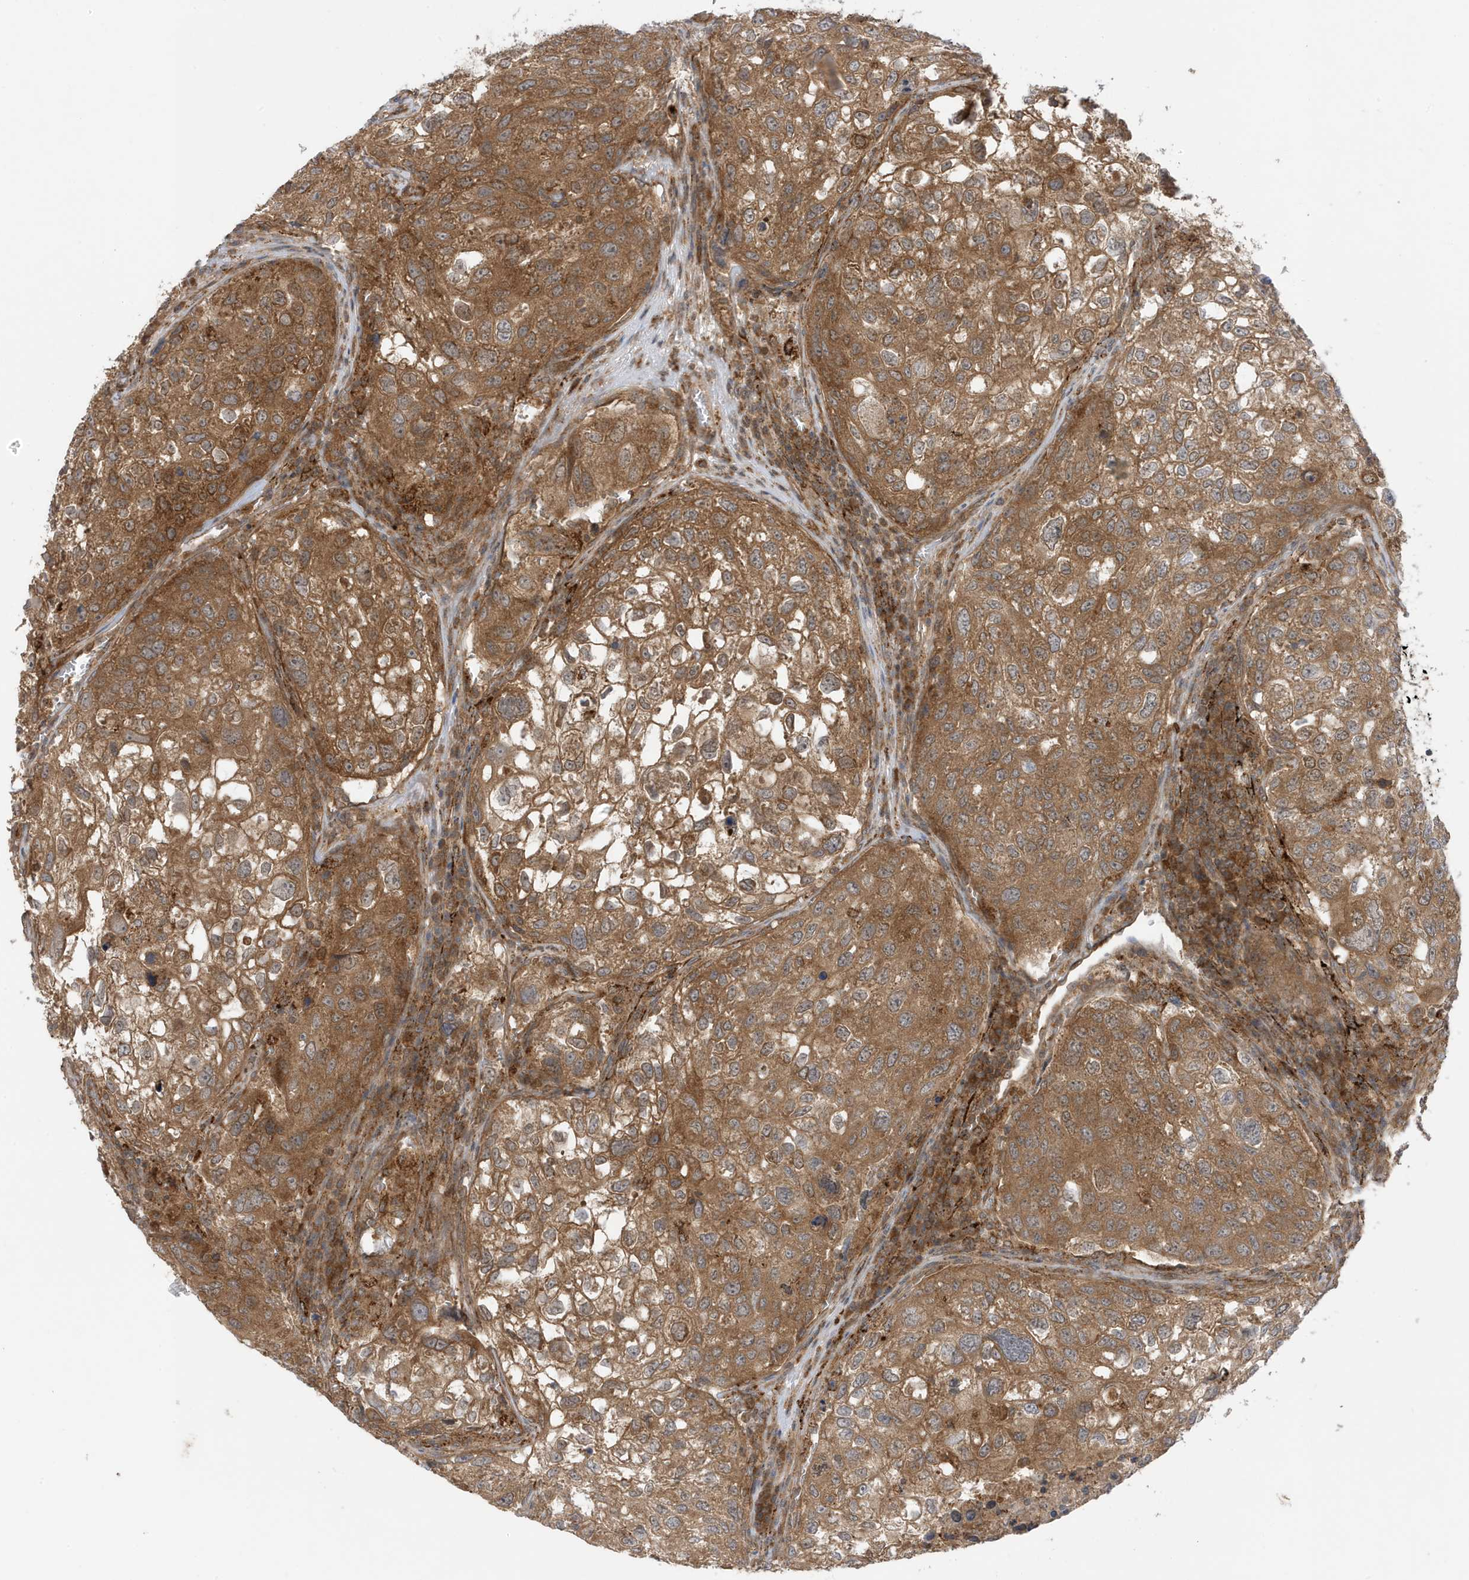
{"staining": {"intensity": "moderate", "quantity": ">75%", "location": "cytoplasmic/membranous"}, "tissue": "urothelial cancer", "cell_type": "Tumor cells", "image_type": "cancer", "snomed": [{"axis": "morphology", "description": "Urothelial carcinoma, High grade"}, {"axis": "topography", "description": "Lymph node"}, {"axis": "topography", "description": "Urinary bladder"}], "caption": "Urothelial cancer tissue shows moderate cytoplasmic/membranous expression in about >75% of tumor cells, visualized by immunohistochemistry. Nuclei are stained in blue.", "gene": "DHX36", "patient": {"sex": "male", "age": 51}}